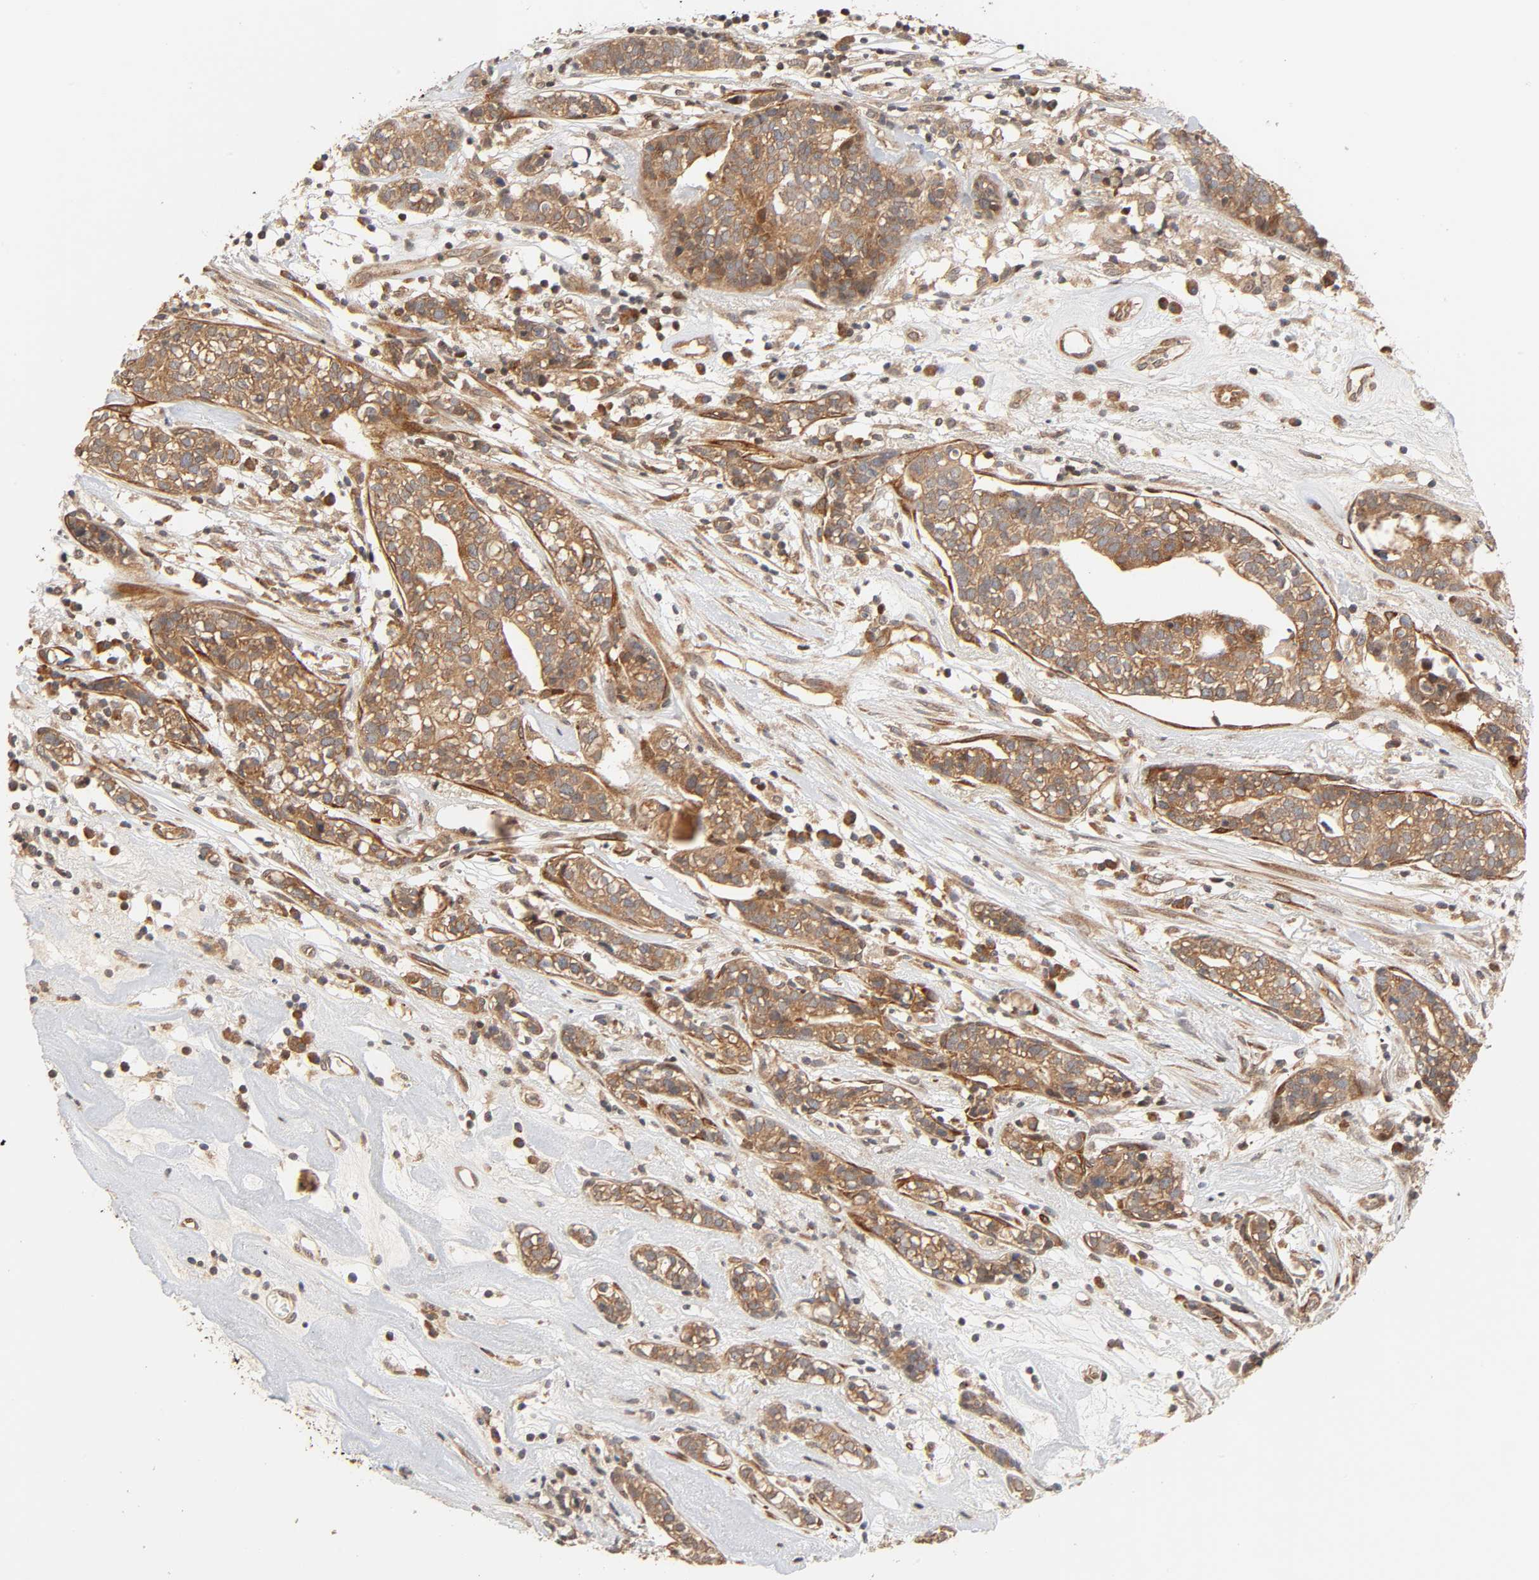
{"staining": {"intensity": "moderate", "quantity": ">75%", "location": "cytoplasmic/membranous"}, "tissue": "head and neck cancer", "cell_type": "Tumor cells", "image_type": "cancer", "snomed": [{"axis": "morphology", "description": "Adenocarcinoma, NOS"}, {"axis": "topography", "description": "Salivary gland"}, {"axis": "topography", "description": "Head-Neck"}], "caption": "Adenocarcinoma (head and neck) stained with a protein marker exhibits moderate staining in tumor cells.", "gene": "NEMF", "patient": {"sex": "female", "age": 65}}